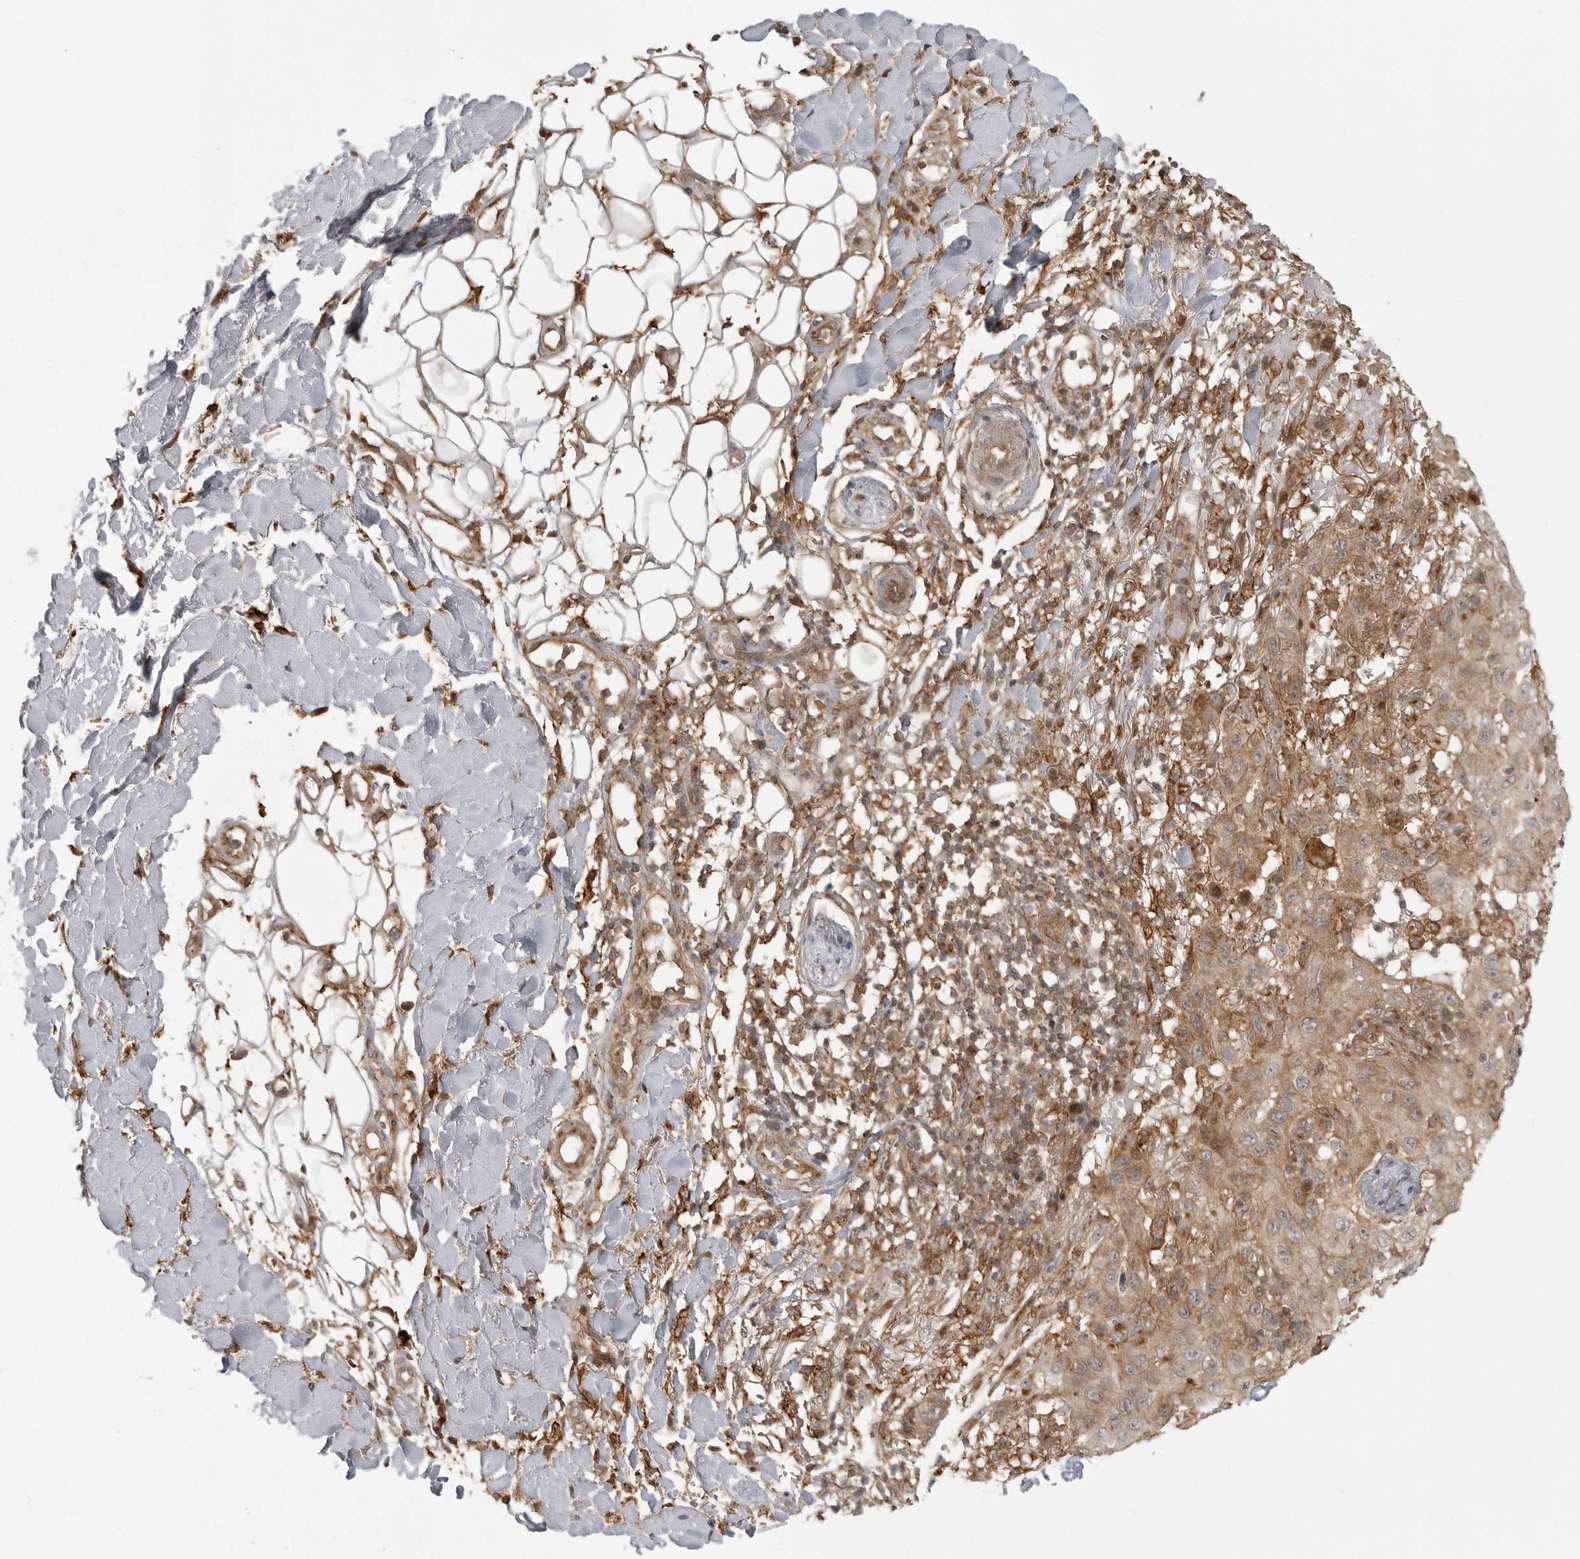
{"staining": {"intensity": "moderate", "quantity": ">75%", "location": "cytoplasmic/membranous"}, "tissue": "skin cancer", "cell_type": "Tumor cells", "image_type": "cancer", "snomed": [{"axis": "morphology", "description": "Normal tissue, NOS"}, {"axis": "morphology", "description": "Squamous cell carcinoma, NOS"}, {"axis": "topography", "description": "Skin"}], "caption": "Skin cancer stained with a protein marker reveals moderate staining in tumor cells.", "gene": "FAT3", "patient": {"sex": "female", "age": 96}}